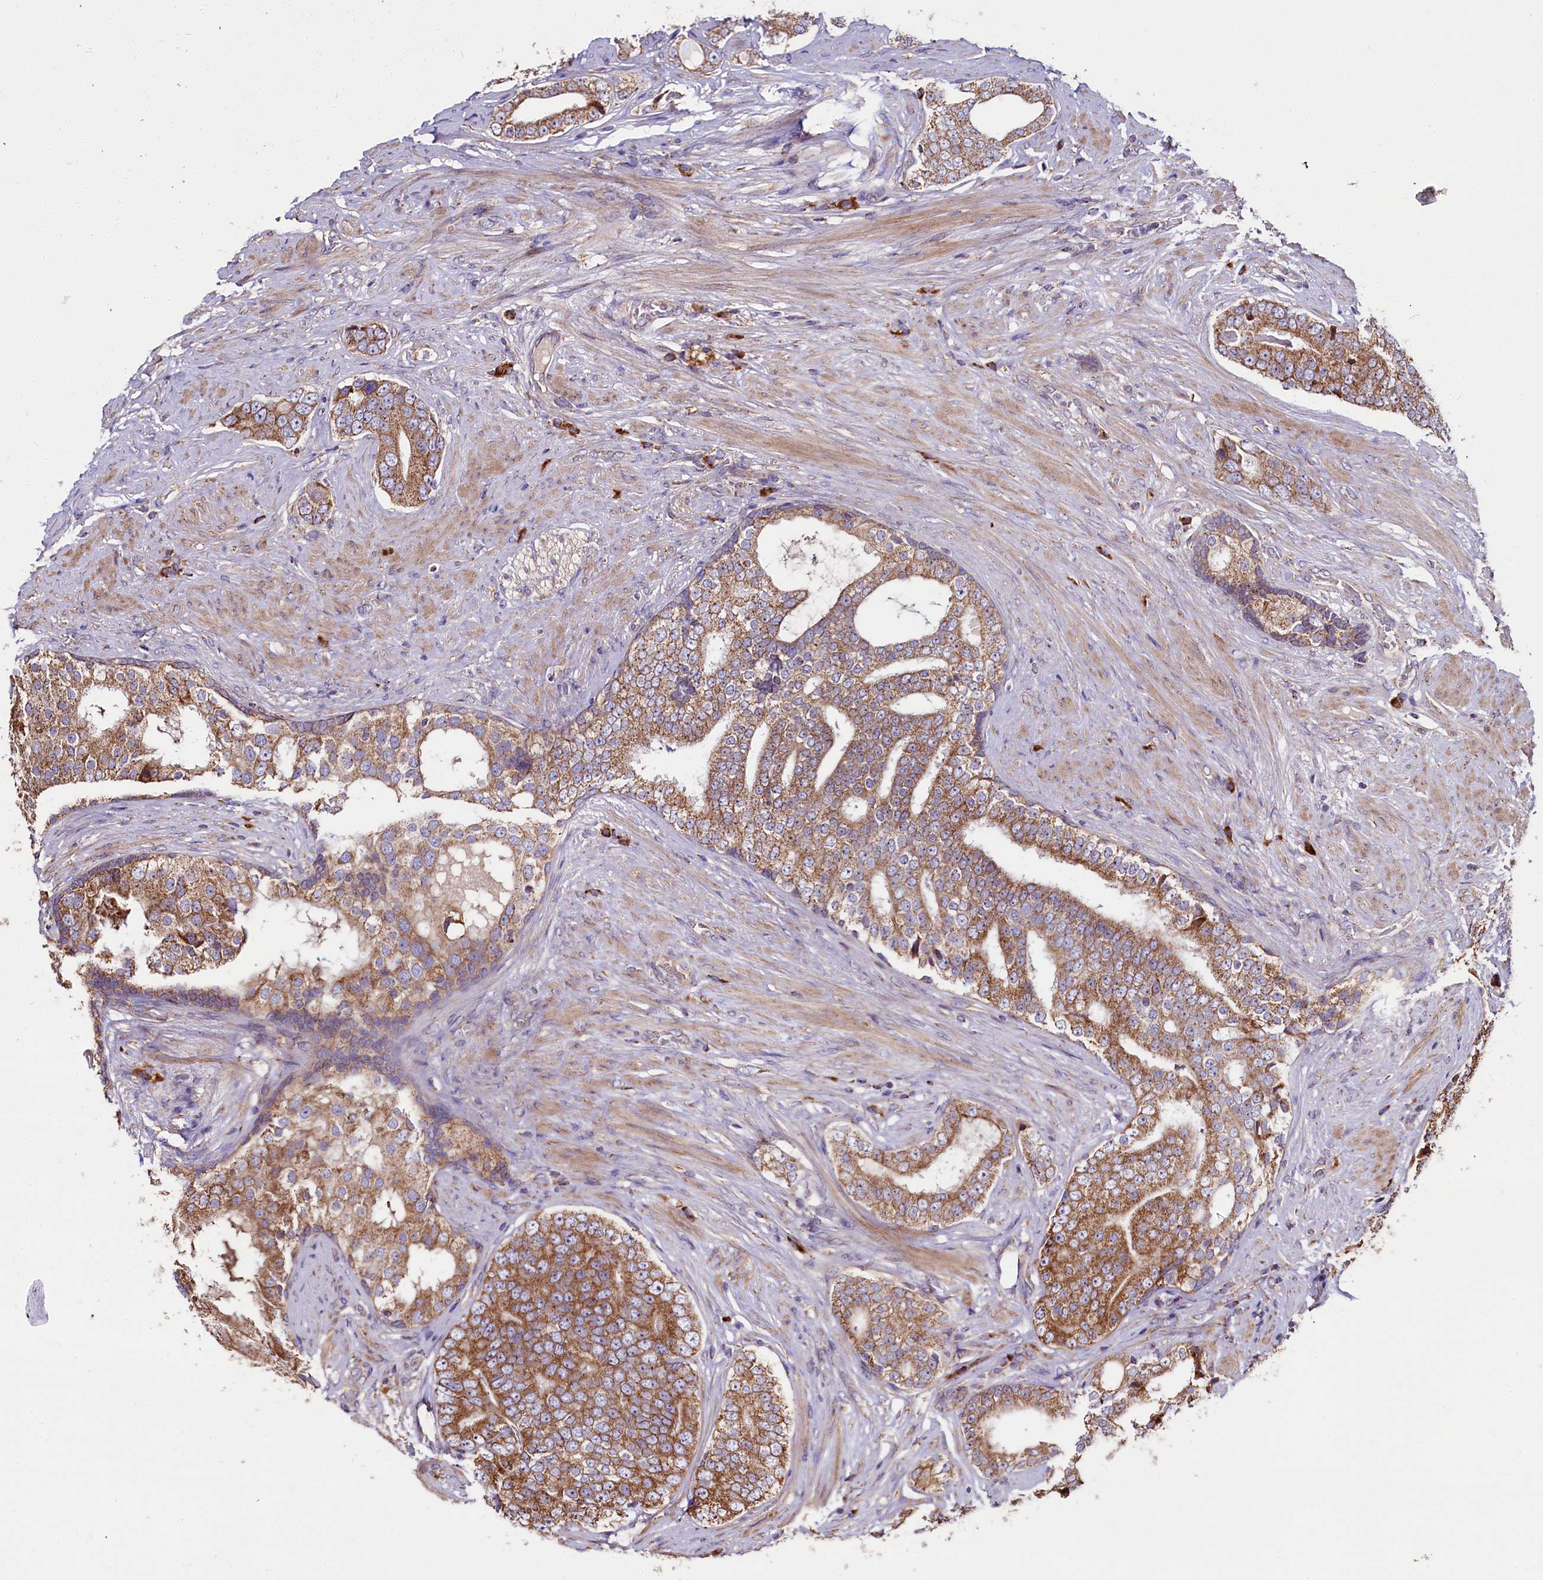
{"staining": {"intensity": "moderate", "quantity": ">75%", "location": "cytoplasmic/membranous"}, "tissue": "prostate cancer", "cell_type": "Tumor cells", "image_type": "cancer", "snomed": [{"axis": "morphology", "description": "Adenocarcinoma, High grade"}, {"axis": "topography", "description": "Prostate"}], "caption": "Immunohistochemistry (IHC) of prostate cancer (adenocarcinoma (high-grade)) demonstrates medium levels of moderate cytoplasmic/membranous expression in approximately >75% of tumor cells. (DAB (3,3'-diaminobenzidine) IHC with brightfield microscopy, high magnification).", "gene": "ZSWIM1", "patient": {"sex": "male", "age": 56}}